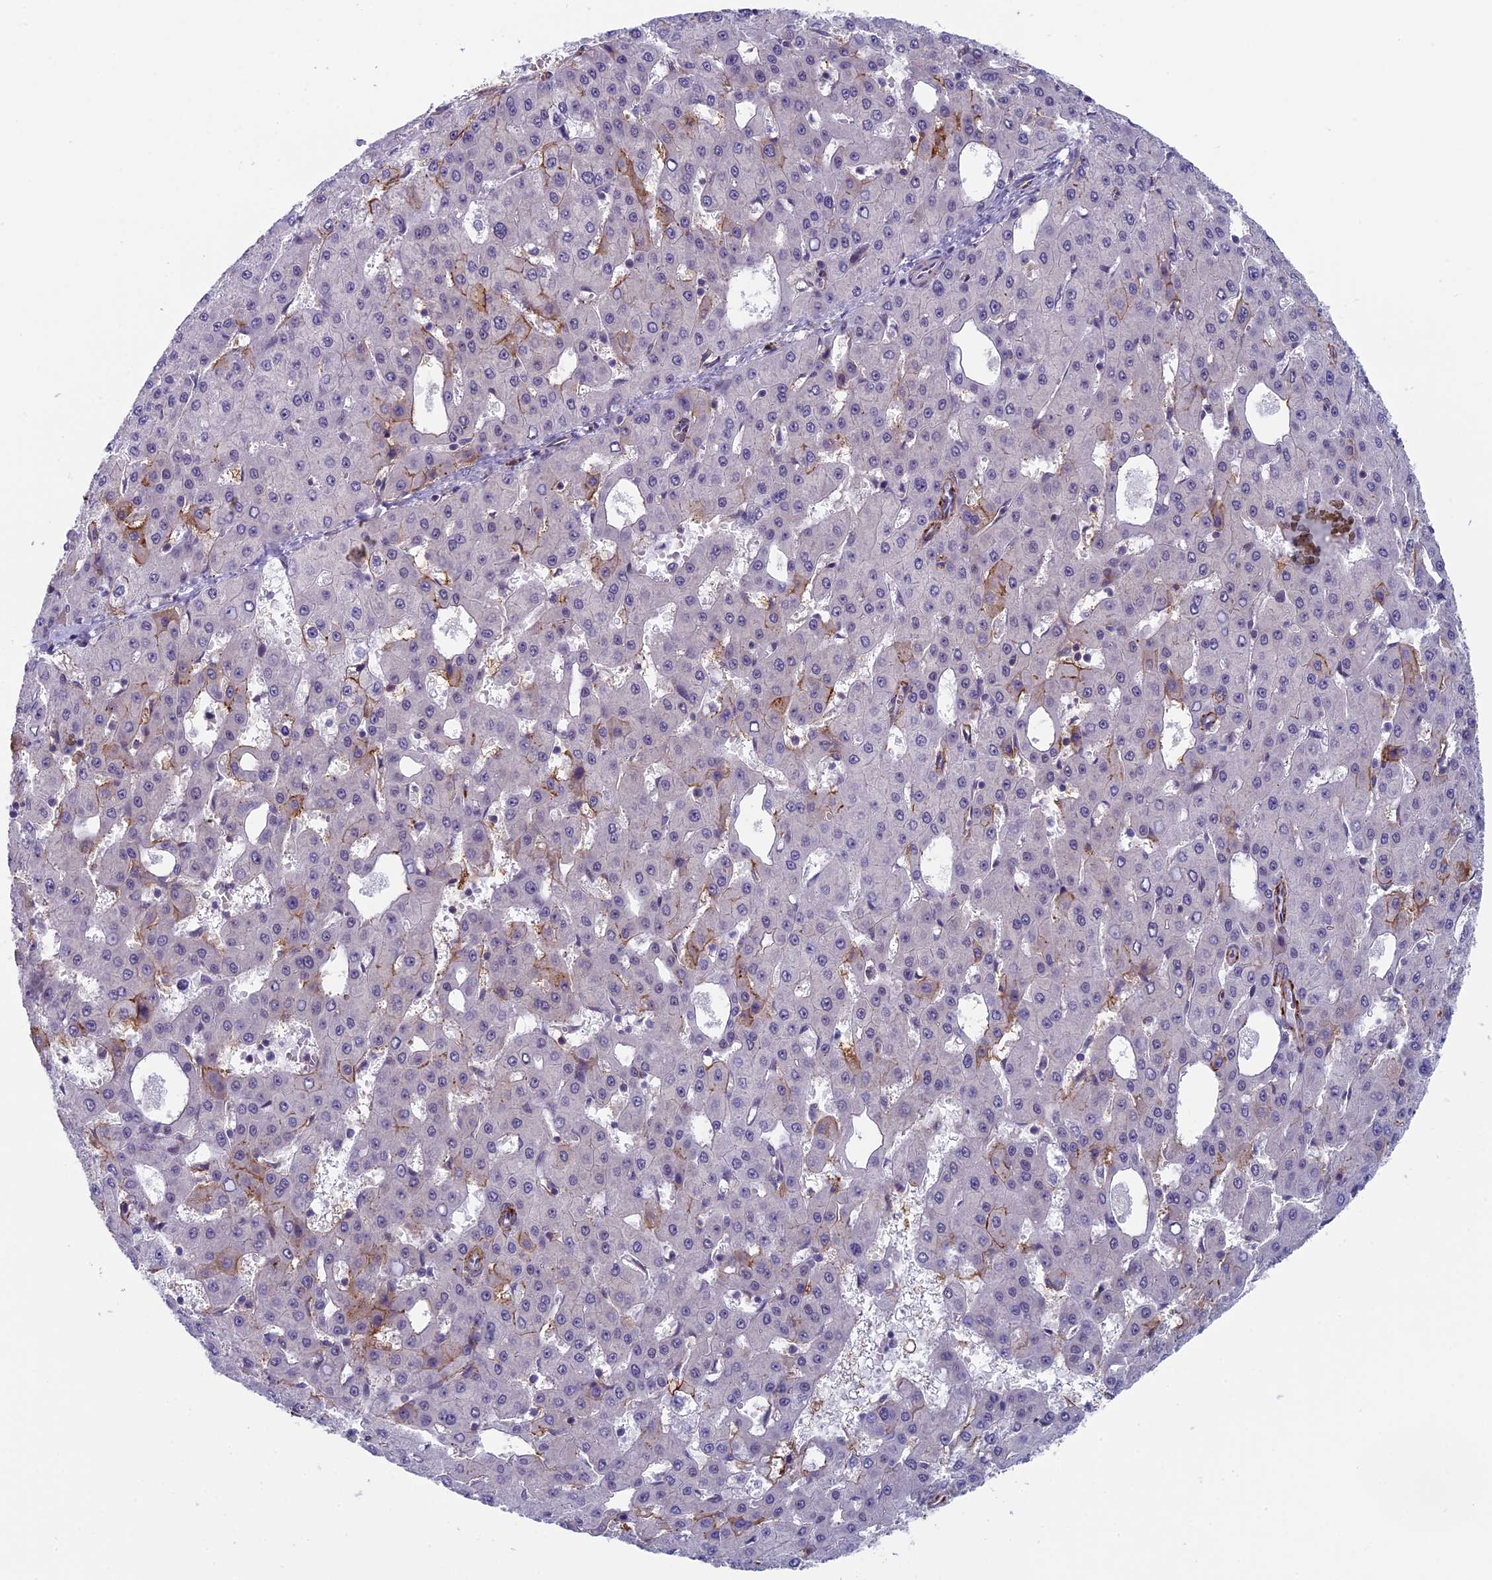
{"staining": {"intensity": "moderate", "quantity": "<25%", "location": "cytoplasmic/membranous"}, "tissue": "liver cancer", "cell_type": "Tumor cells", "image_type": "cancer", "snomed": [{"axis": "morphology", "description": "Carcinoma, Hepatocellular, NOS"}, {"axis": "topography", "description": "Liver"}], "caption": "Human liver cancer stained with a protein marker reveals moderate staining in tumor cells.", "gene": "CNEP1R1", "patient": {"sex": "male", "age": 47}}